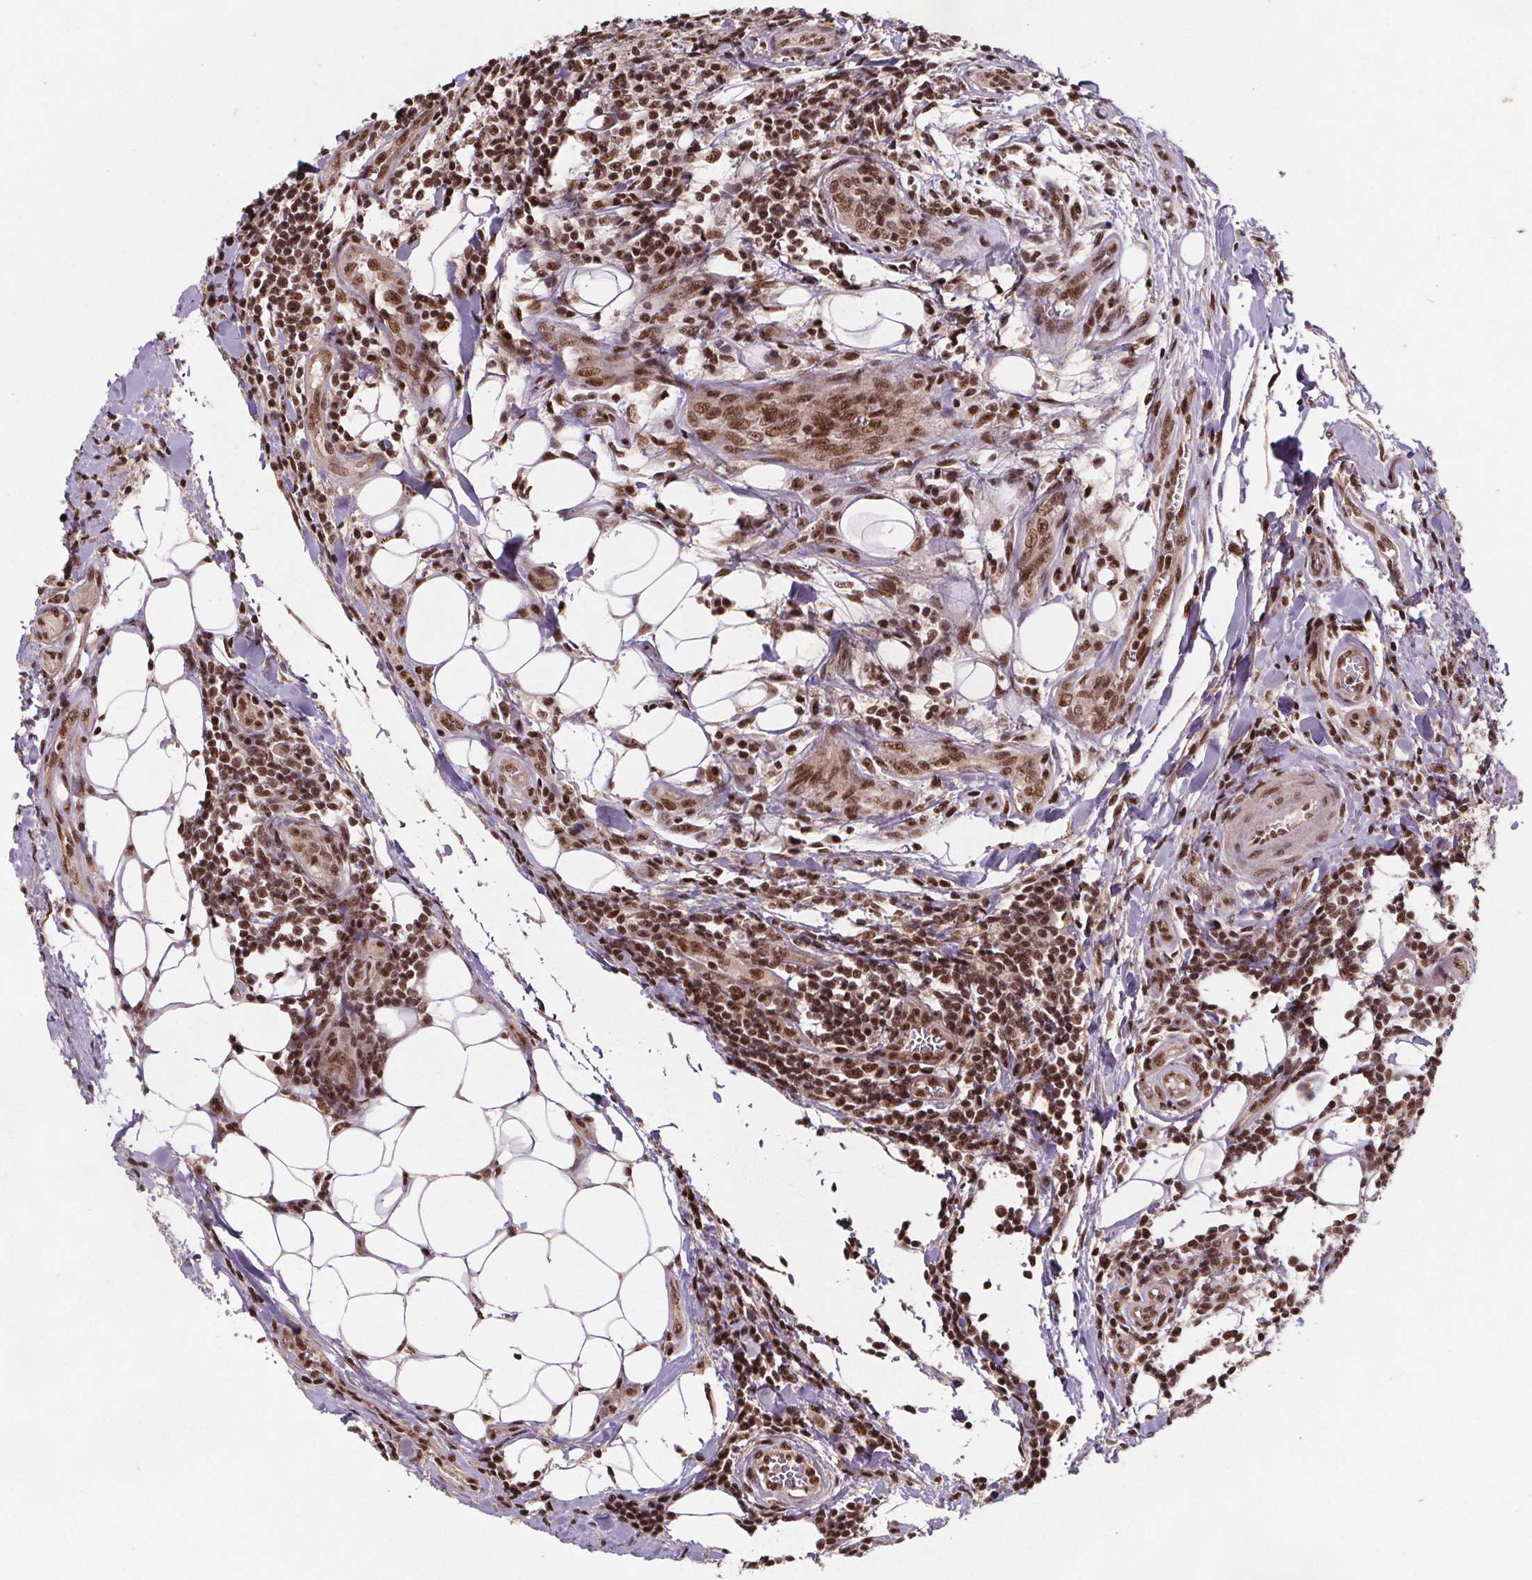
{"staining": {"intensity": "moderate", "quantity": ">75%", "location": "nuclear"}, "tissue": "testis cancer", "cell_type": "Tumor cells", "image_type": "cancer", "snomed": [{"axis": "morphology", "description": "Carcinoma, Embryonal, NOS"}, {"axis": "topography", "description": "Testis"}], "caption": "Immunohistochemistry (IHC) image of neoplastic tissue: testis cancer stained using immunohistochemistry displays medium levels of moderate protein expression localized specifically in the nuclear of tumor cells, appearing as a nuclear brown color.", "gene": "JARID2", "patient": {"sex": "male", "age": 24}}